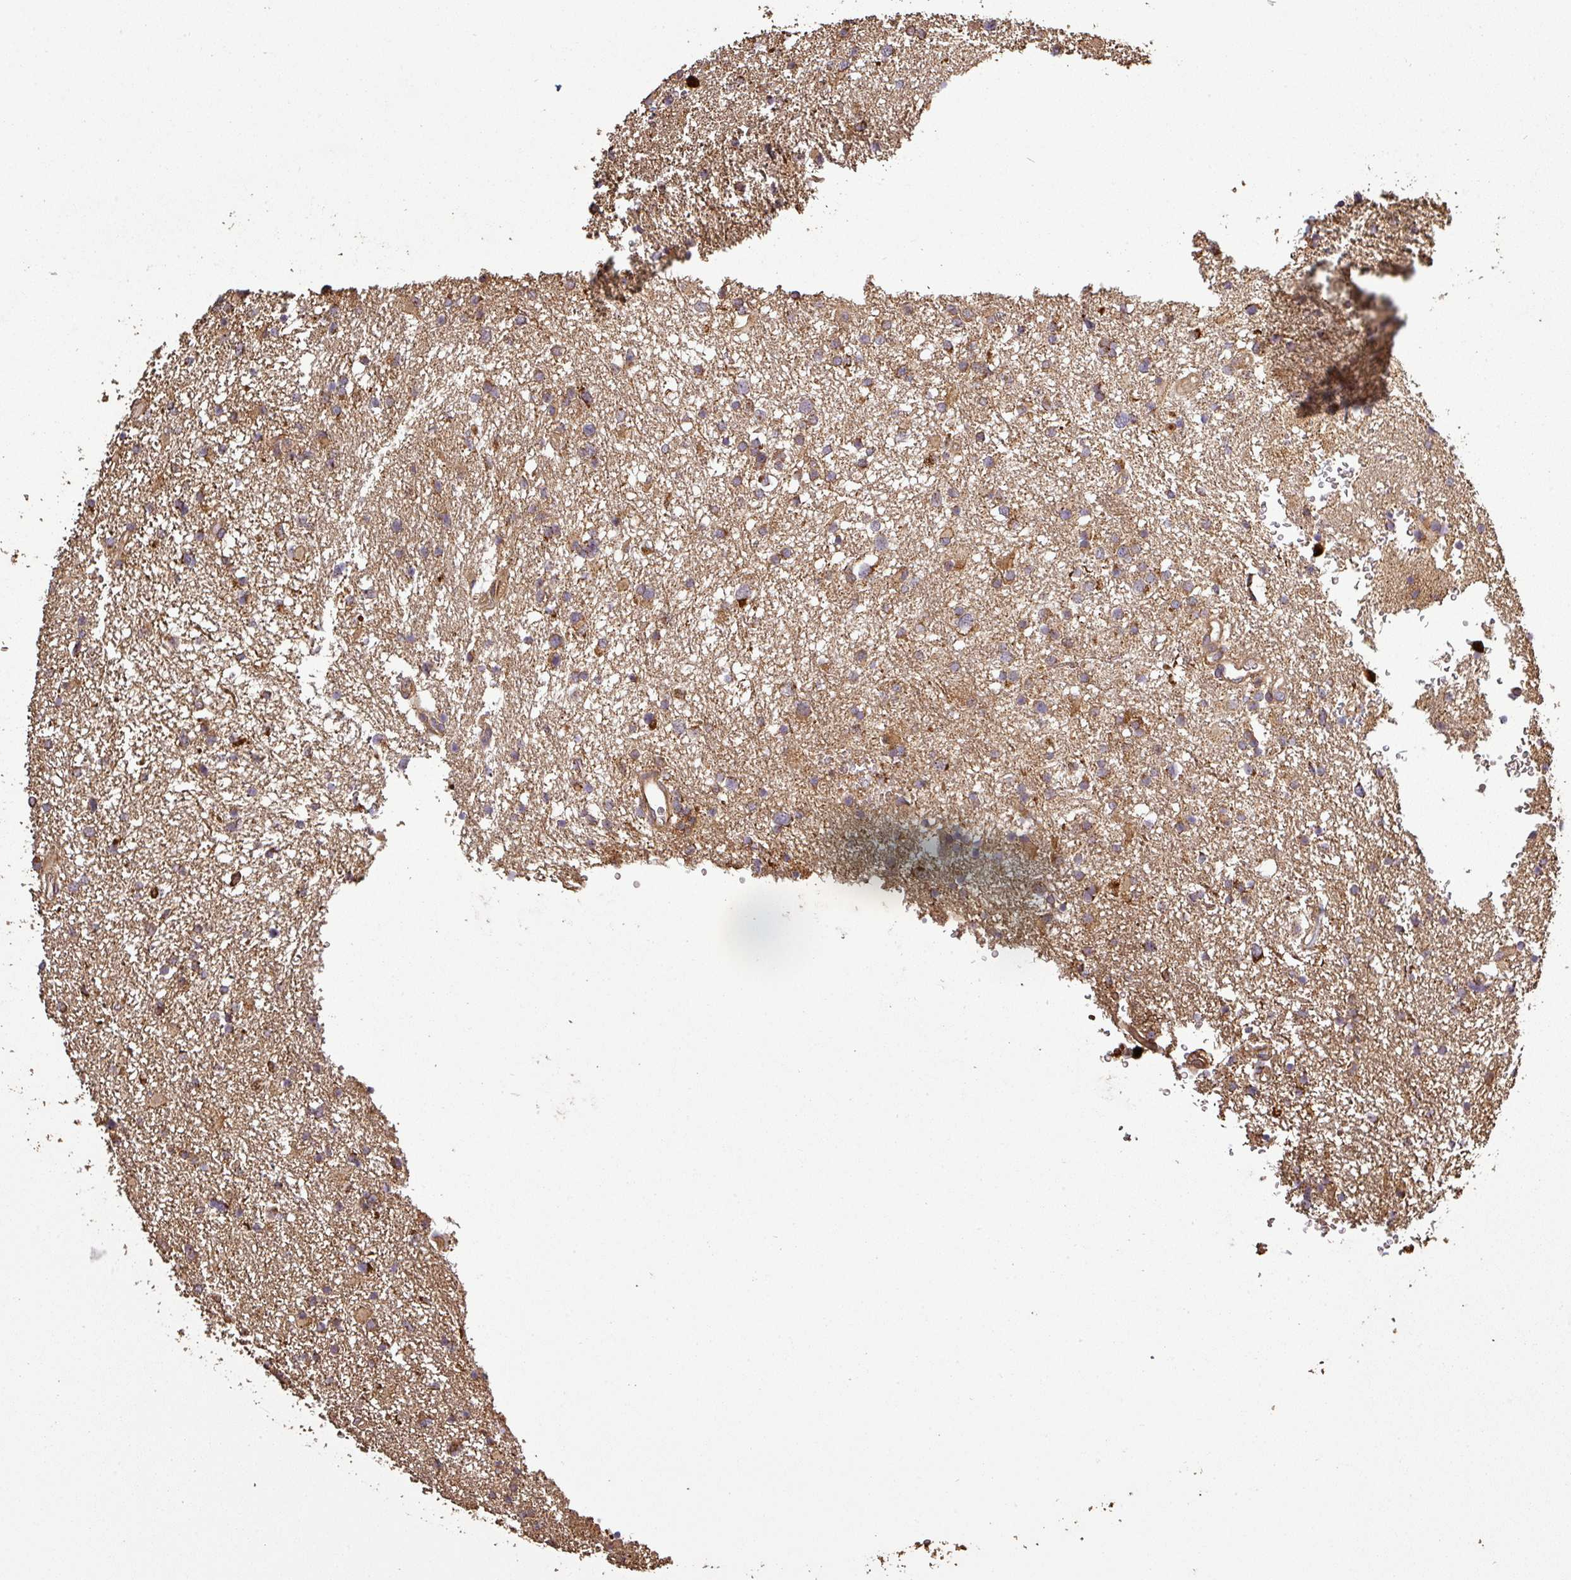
{"staining": {"intensity": "moderate", "quantity": "25%-75%", "location": "cytoplasmic/membranous"}, "tissue": "glioma", "cell_type": "Tumor cells", "image_type": "cancer", "snomed": [{"axis": "morphology", "description": "Glioma, malignant, Low grade"}, {"axis": "topography", "description": "Brain"}], "caption": "Immunohistochemical staining of glioma demonstrates moderate cytoplasmic/membranous protein positivity in approximately 25%-75% of tumor cells. The staining was performed using DAB, with brown indicating positive protein expression. Nuclei are stained blue with hematoxylin.", "gene": "PLEKHM1", "patient": {"sex": "female", "age": 32}}